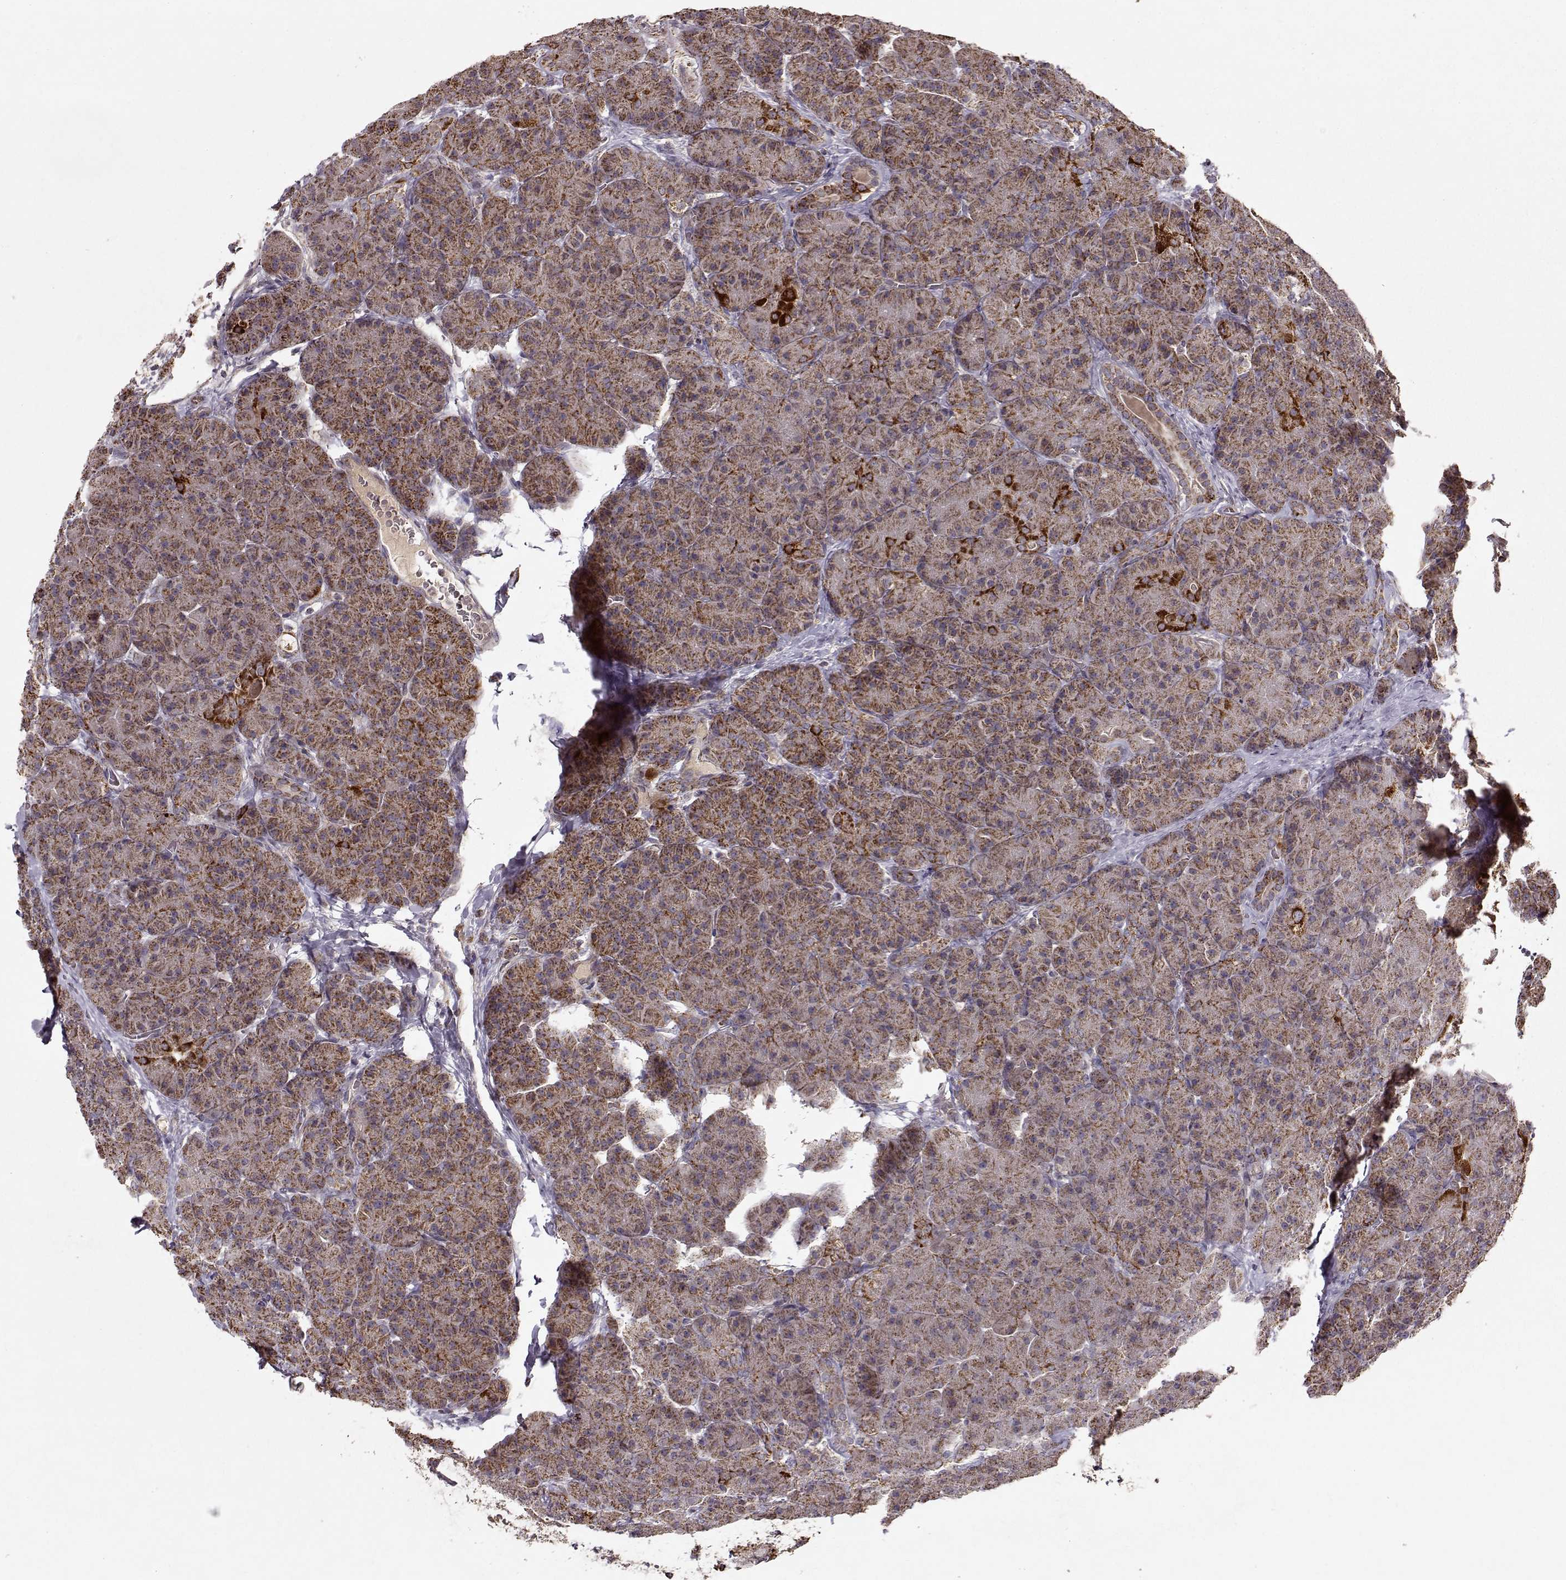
{"staining": {"intensity": "strong", "quantity": ">75%", "location": "cytoplasmic/membranous"}, "tissue": "pancreas", "cell_type": "Exocrine glandular cells", "image_type": "normal", "snomed": [{"axis": "morphology", "description": "Normal tissue, NOS"}, {"axis": "topography", "description": "Pancreas"}], "caption": "Exocrine glandular cells exhibit high levels of strong cytoplasmic/membranous staining in about >75% of cells in benign human pancreas.", "gene": "CMTM3", "patient": {"sex": "male", "age": 57}}